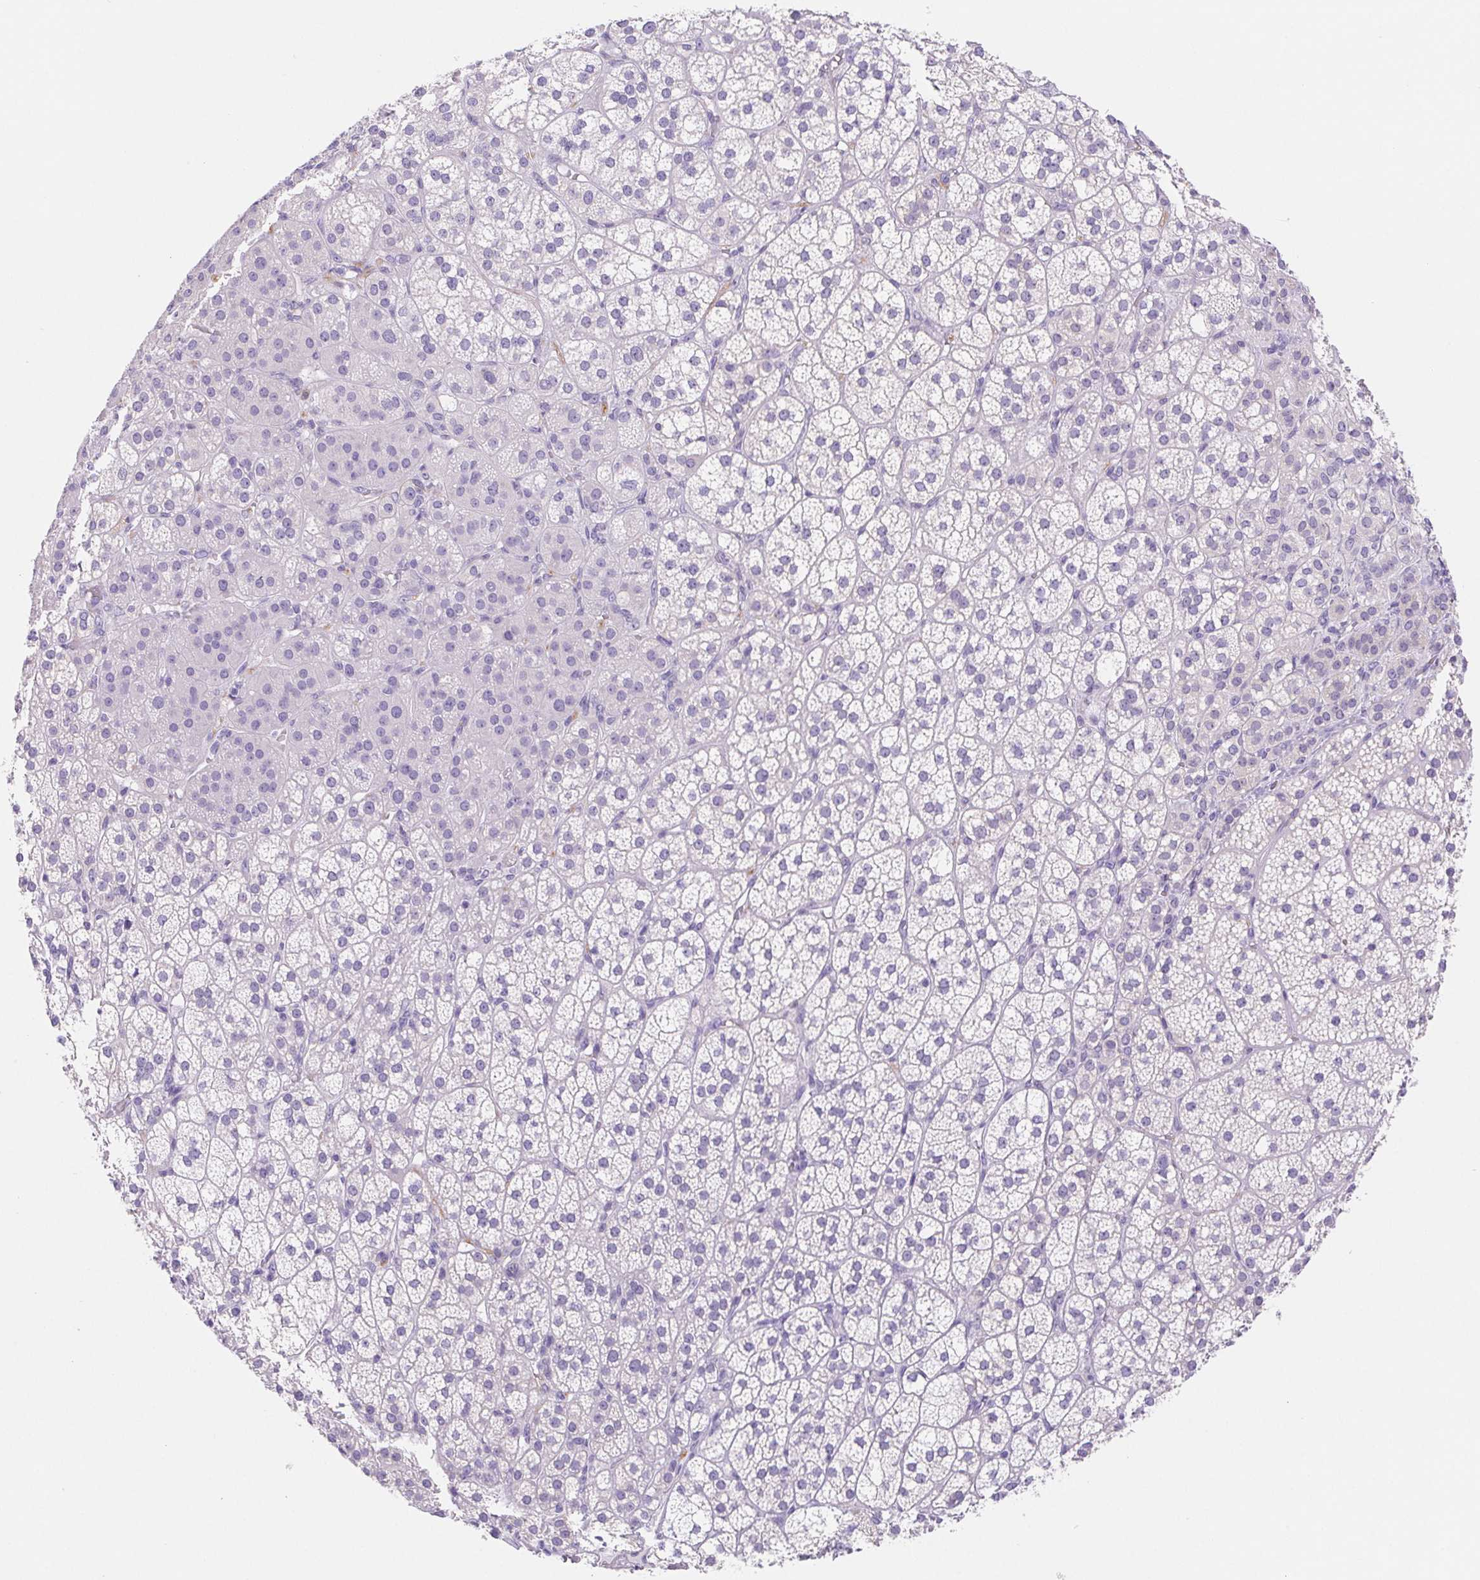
{"staining": {"intensity": "negative", "quantity": "none", "location": "none"}, "tissue": "adrenal gland", "cell_type": "Glandular cells", "image_type": "normal", "snomed": [{"axis": "morphology", "description": "Normal tissue, NOS"}, {"axis": "topography", "description": "Adrenal gland"}], "caption": "This histopathology image is of benign adrenal gland stained with IHC to label a protein in brown with the nuclei are counter-stained blue. There is no staining in glandular cells. (Brightfield microscopy of DAB immunohistochemistry at high magnification).", "gene": "PNLIP", "patient": {"sex": "female", "age": 60}}